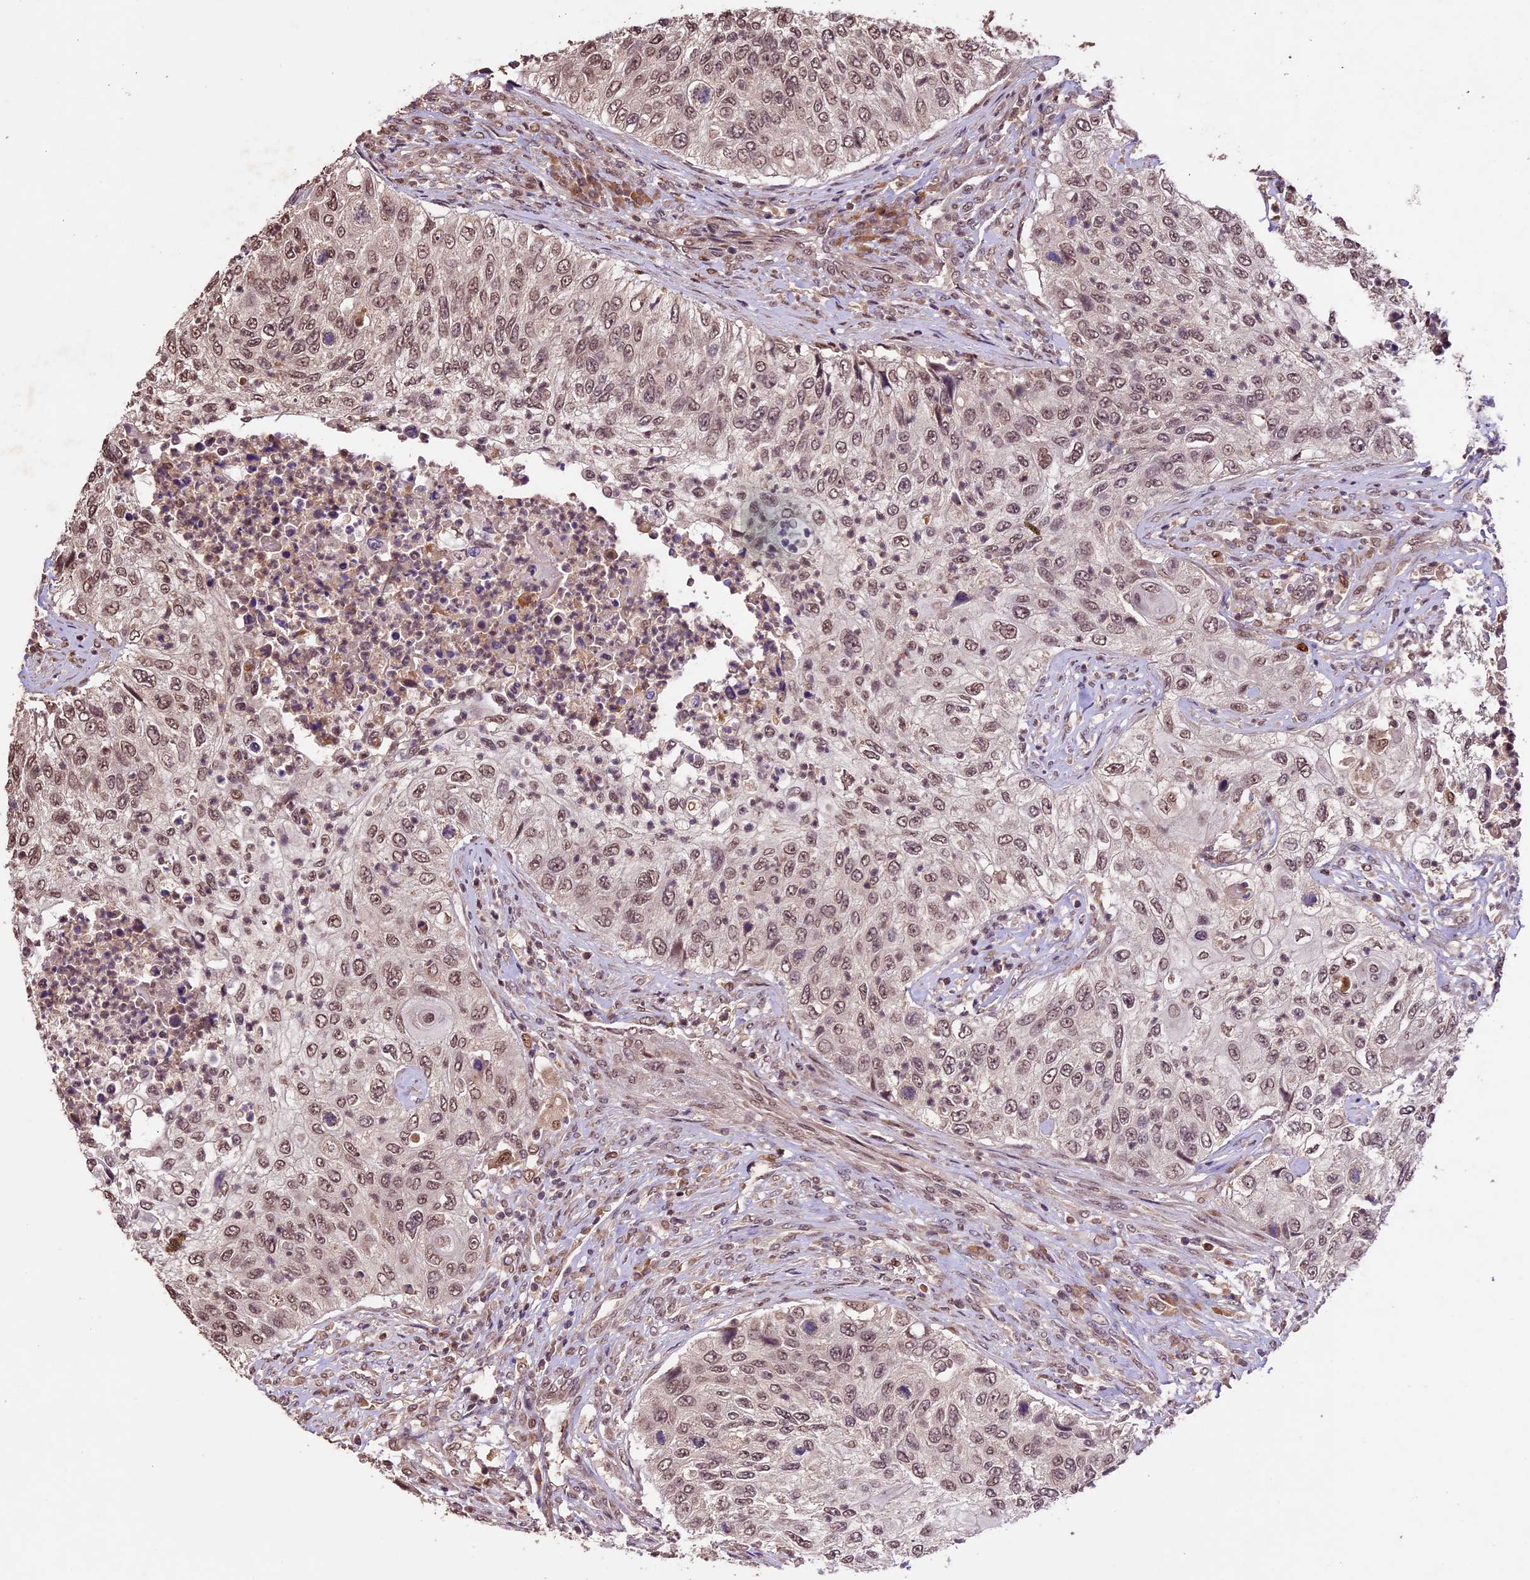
{"staining": {"intensity": "moderate", "quantity": ">75%", "location": "nuclear"}, "tissue": "urothelial cancer", "cell_type": "Tumor cells", "image_type": "cancer", "snomed": [{"axis": "morphology", "description": "Urothelial carcinoma, High grade"}, {"axis": "topography", "description": "Urinary bladder"}], "caption": "An immunohistochemistry (IHC) histopathology image of neoplastic tissue is shown. Protein staining in brown shows moderate nuclear positivity in urothelial cancer within tumor cells.", "gene": "CDKN2AIP", "patient": {"sex": "female", "age": 60}}